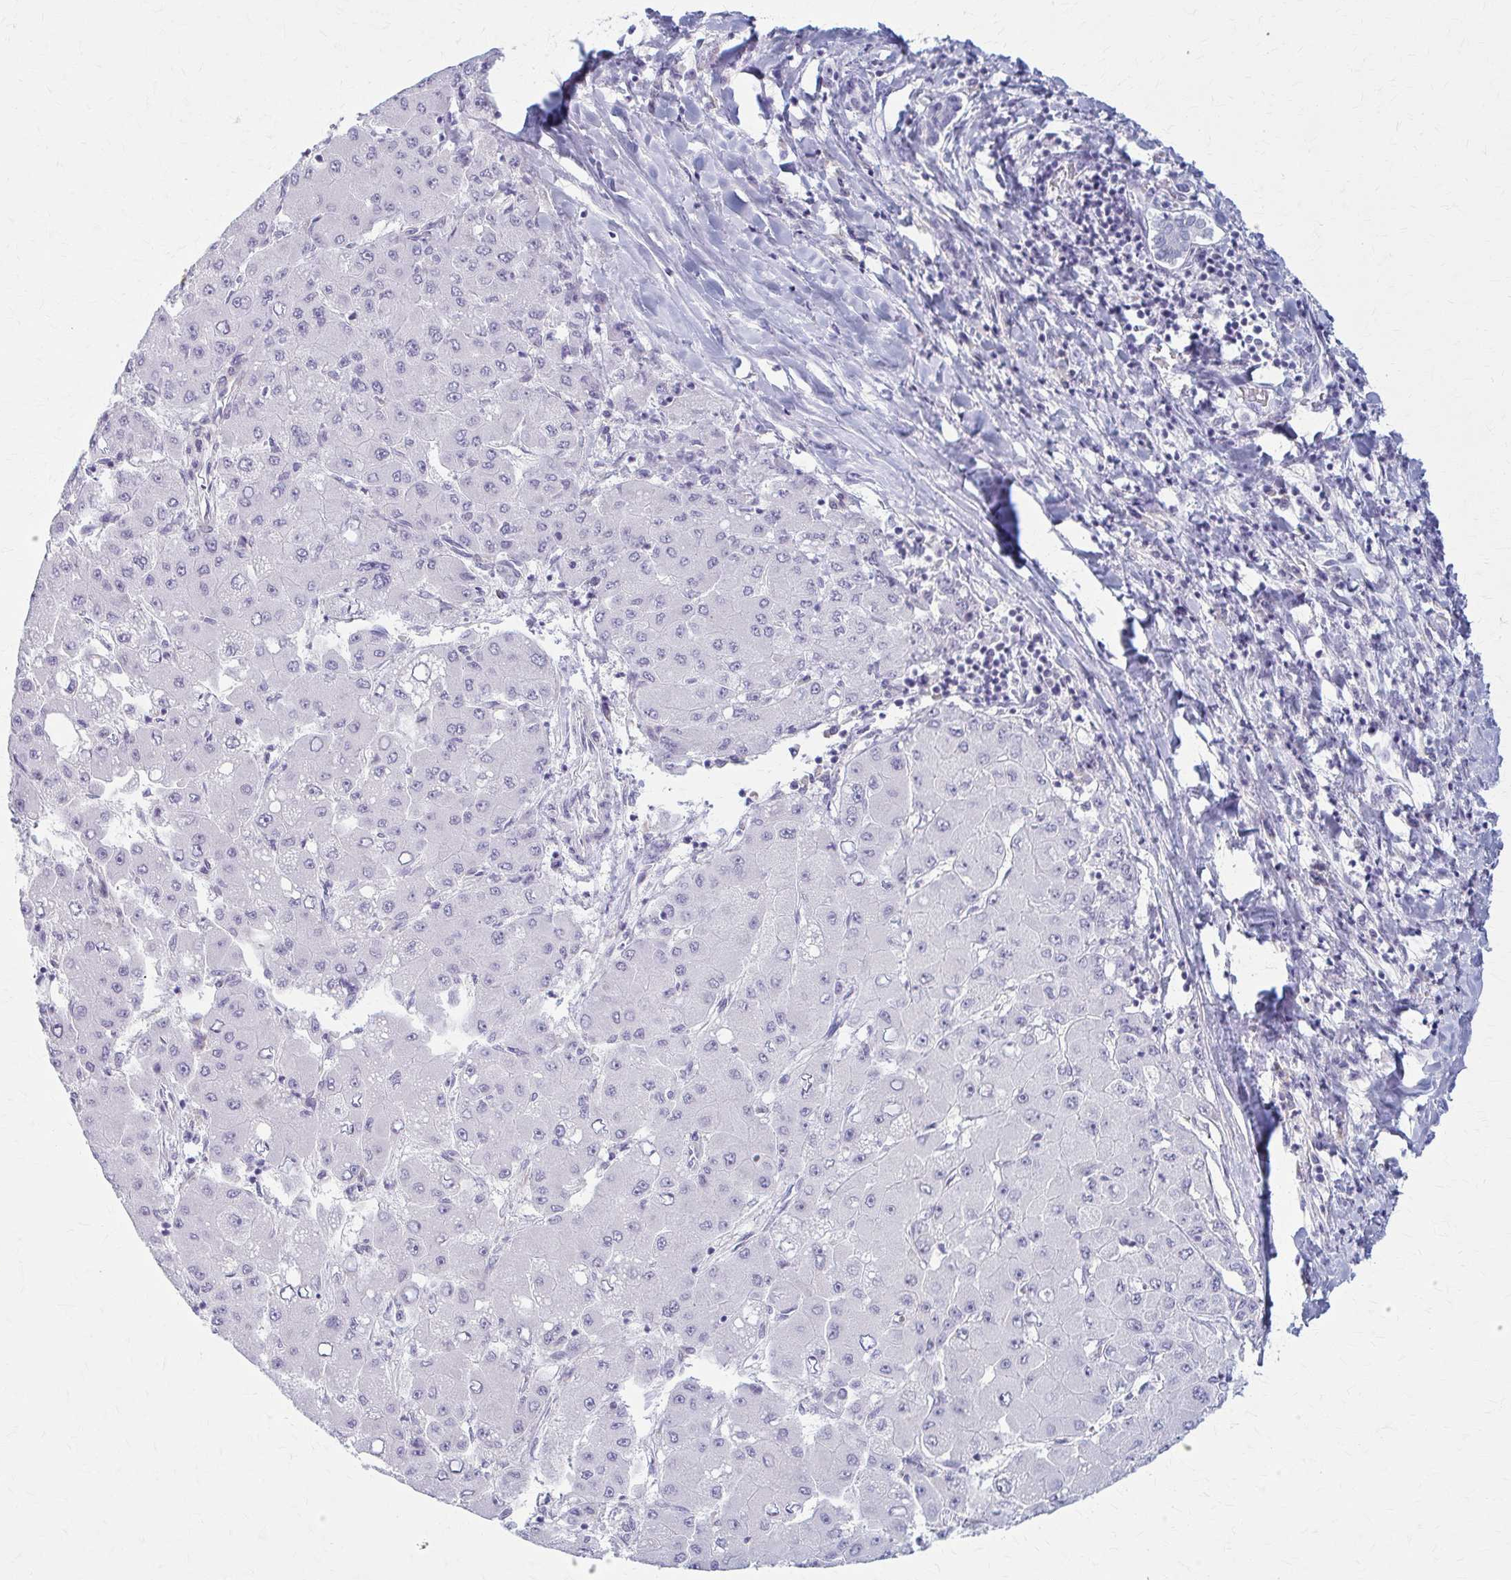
{"staining": {"intensity": "negative", "quantity": "none", "location": "none"}, "tissue": "liver cancer", "cell_type": "Tumor cells", "image_type": "cancer", "snomed": [{"axis": "morphology", "description": "Carcinoma, Hepatocellular, NOS"}, {"axis": "topography", "description": "Liver"}], "caption": "Protein analysis of liver cancer reveals no significant expression in tumor cells. The staining is performed using DAB brown chromogen with nuclei counter-stained in using hematoxylin.", "gene": "PRKRA", "patient": {"sex": "male", "age": 40}}